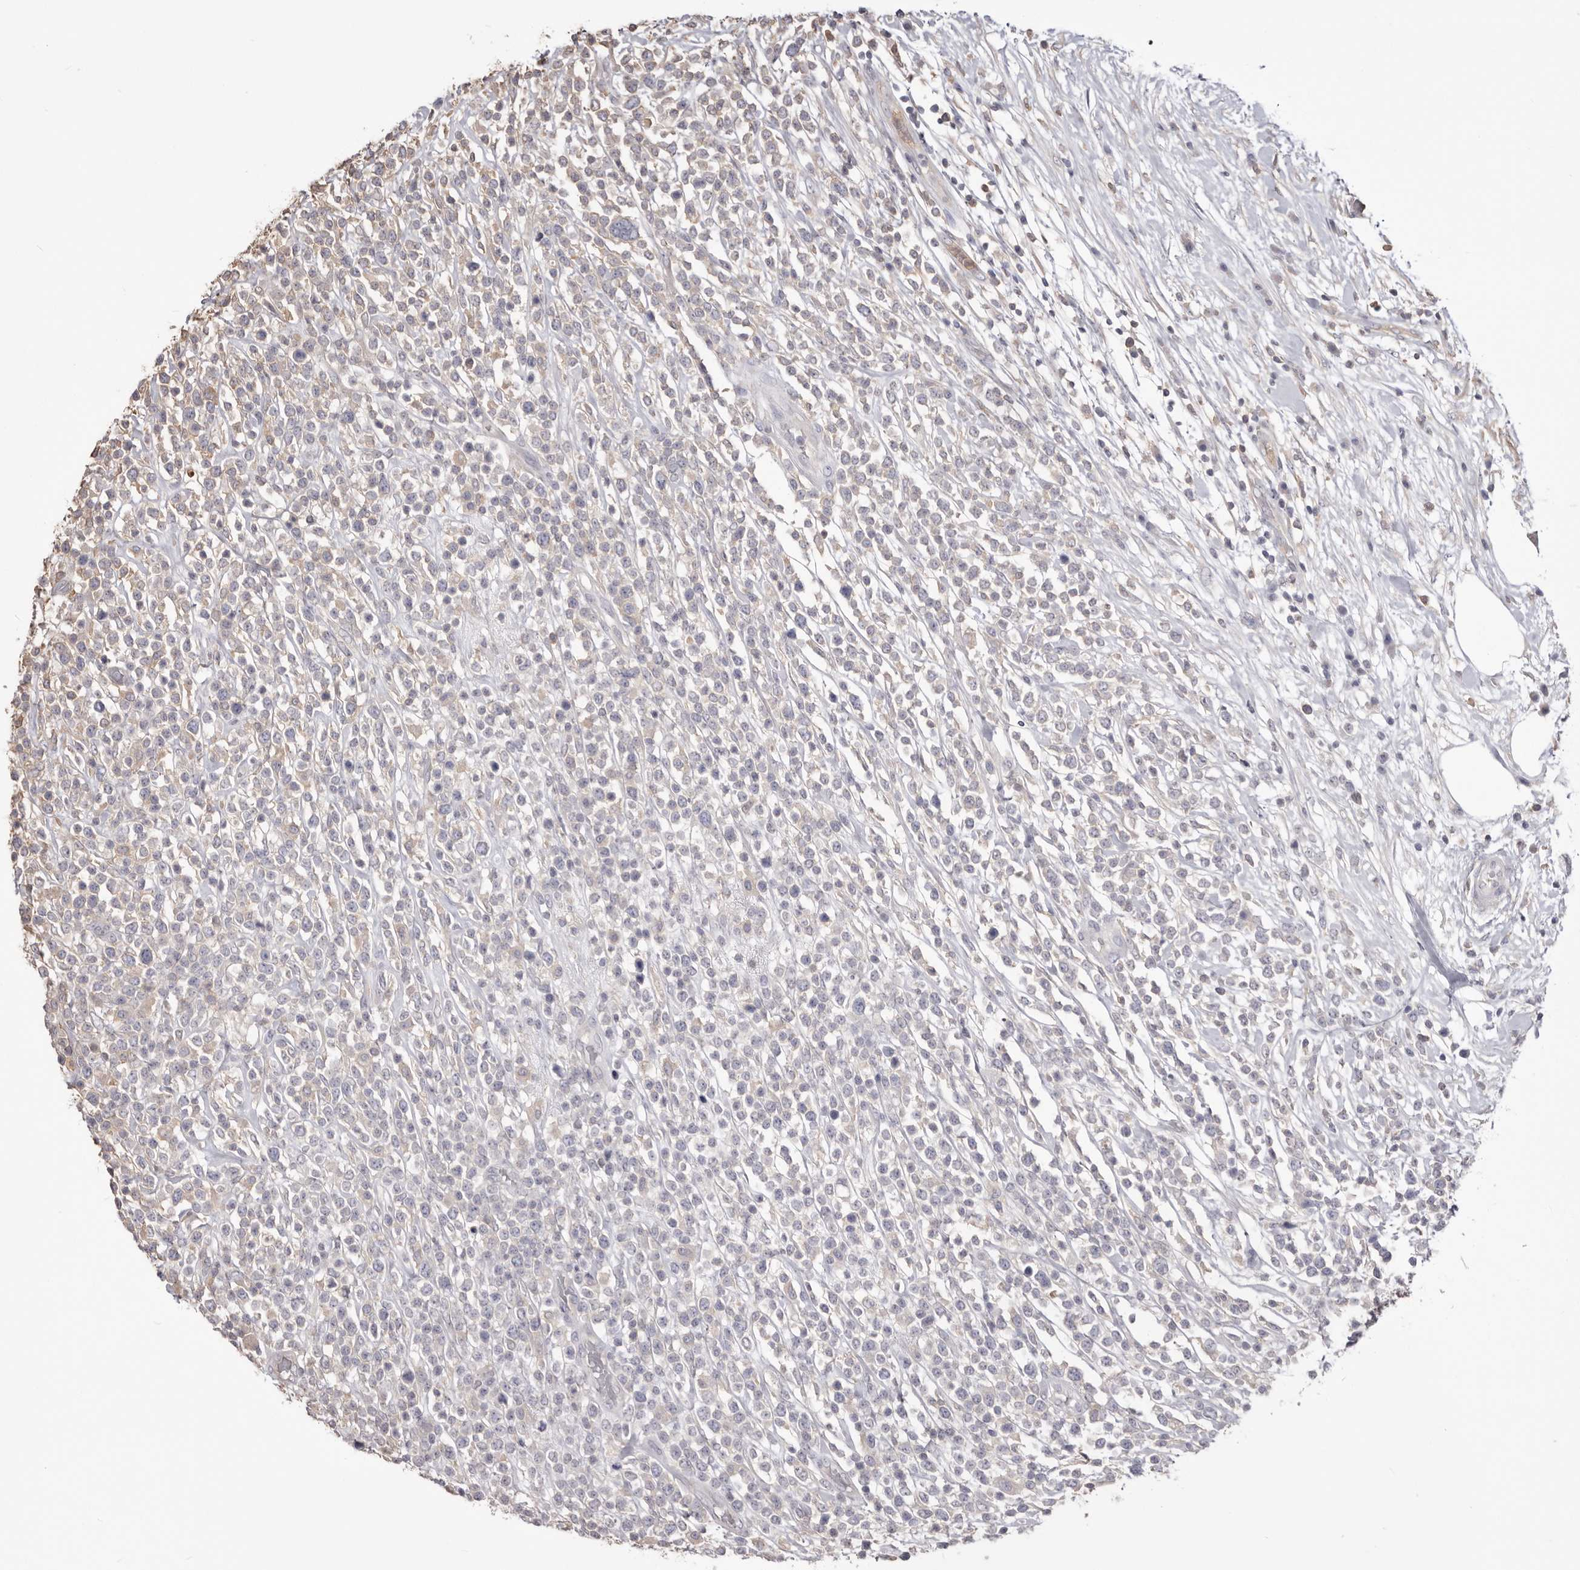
{"staining": {"intensity": "negative", "quantity": "none", "location": "none"}, "tissue": "lymphoma", "cell_type": "Tumor cells", "image_type": "cancer", "snomed": [{"axis": "morphology", "description": "Malignant lymphoma, non-Hodgkin's type, High grade"}, {"axis": "topography", "description": "Colon"}], "caption": "IHC micrograph of neoplastic tissue: lymphoma stained with DAB (3,3'-diaminobenzidine) reveals no significant protein expression in tumor cells.", "gene": "PKM", "patient": {"sex": "female", "age": 53}}